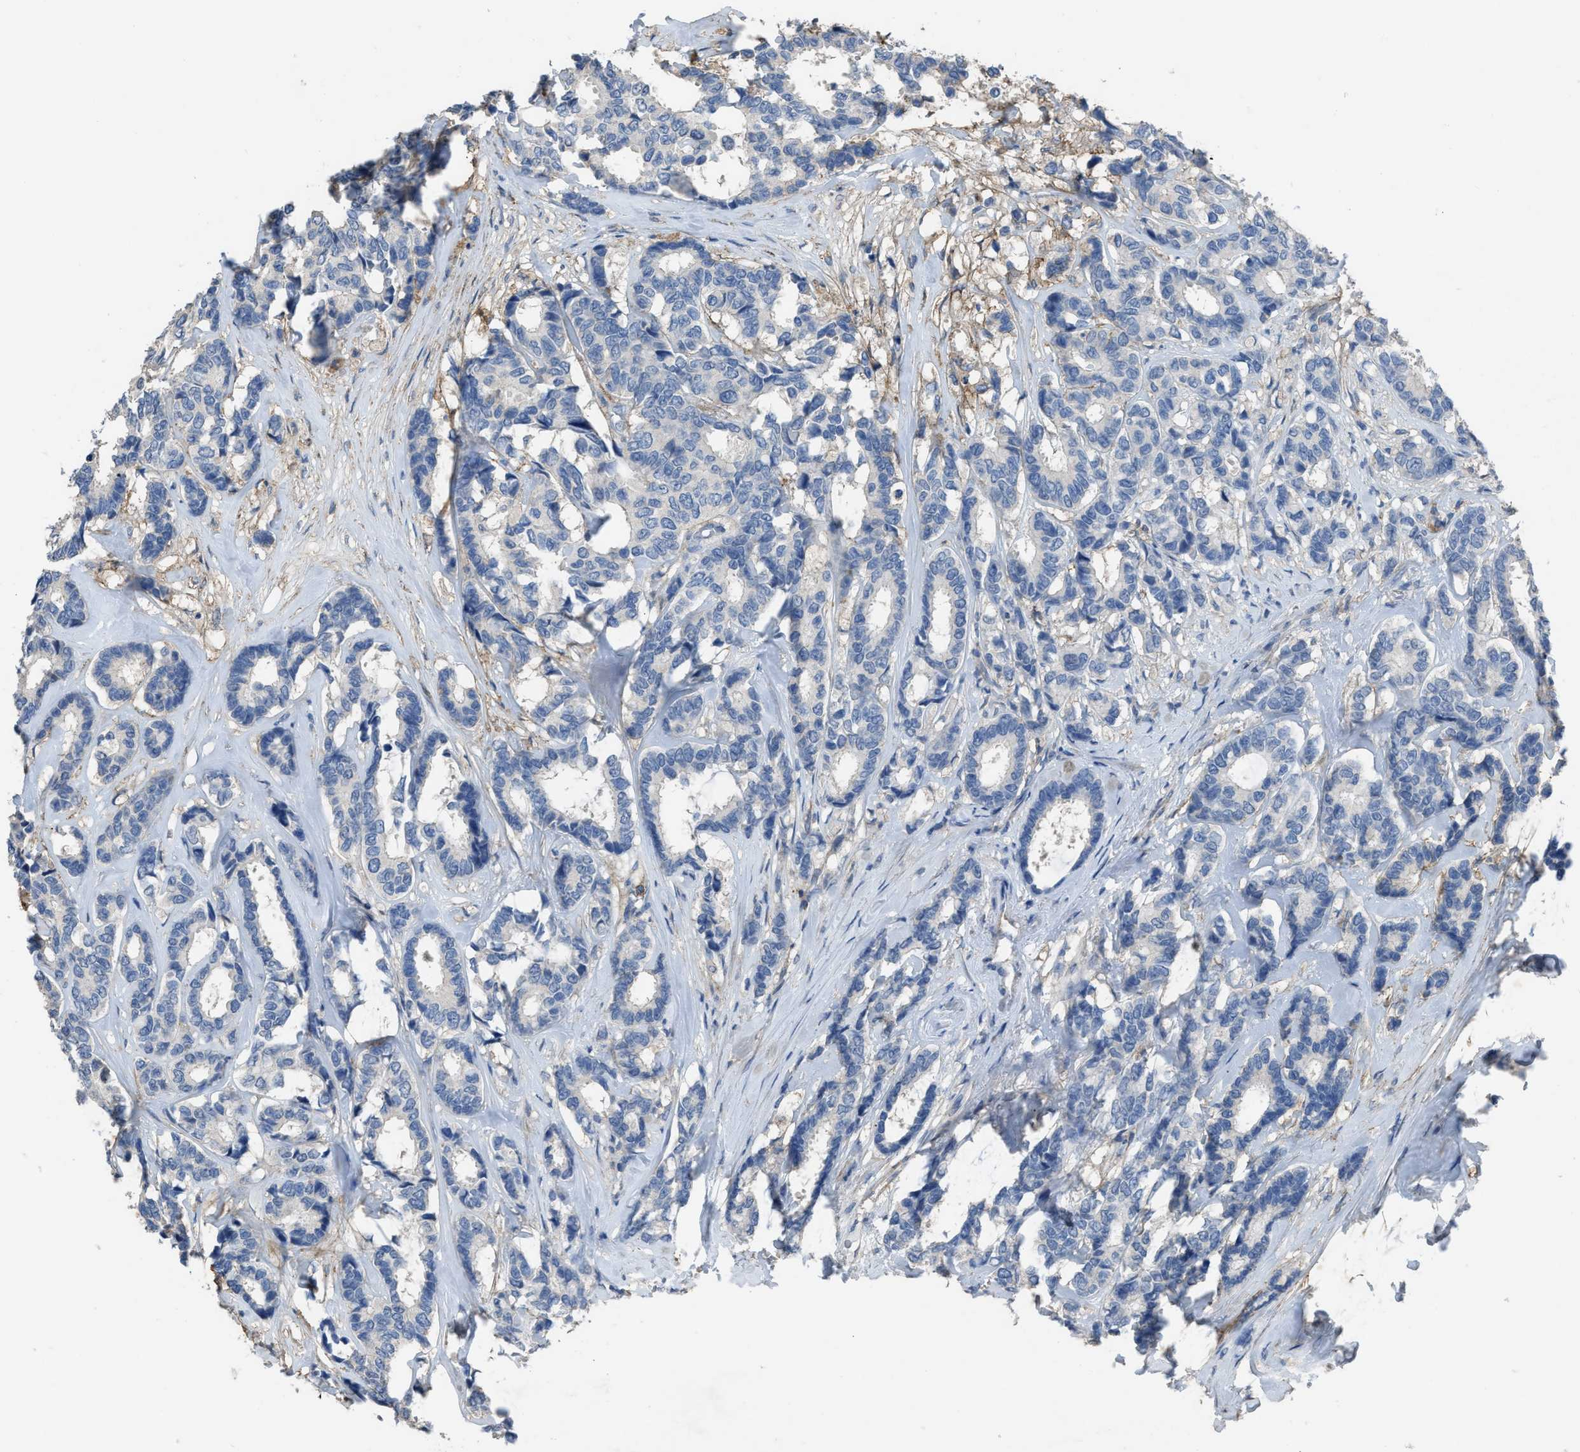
{"staining": {"intensity": "negative", "quantity": "none", "location": "none"}, "tissue": "breast cancer", "cell_type": "Tumor cells", "image_type": "cancer", "snomed": [{"axis": "morphology", "description": "Duct carcinoma"}, {"axis": "topography", "description": "Breast"}], "caption": "Tumor cells show no significant protein staining in breast infiltrating ductal carcinoma. (DAB (3,3'-diaminobenzidine) IHC, high magnification).", "gene": "OR51E1", "patient": {"sex": "female", "age": 87}}